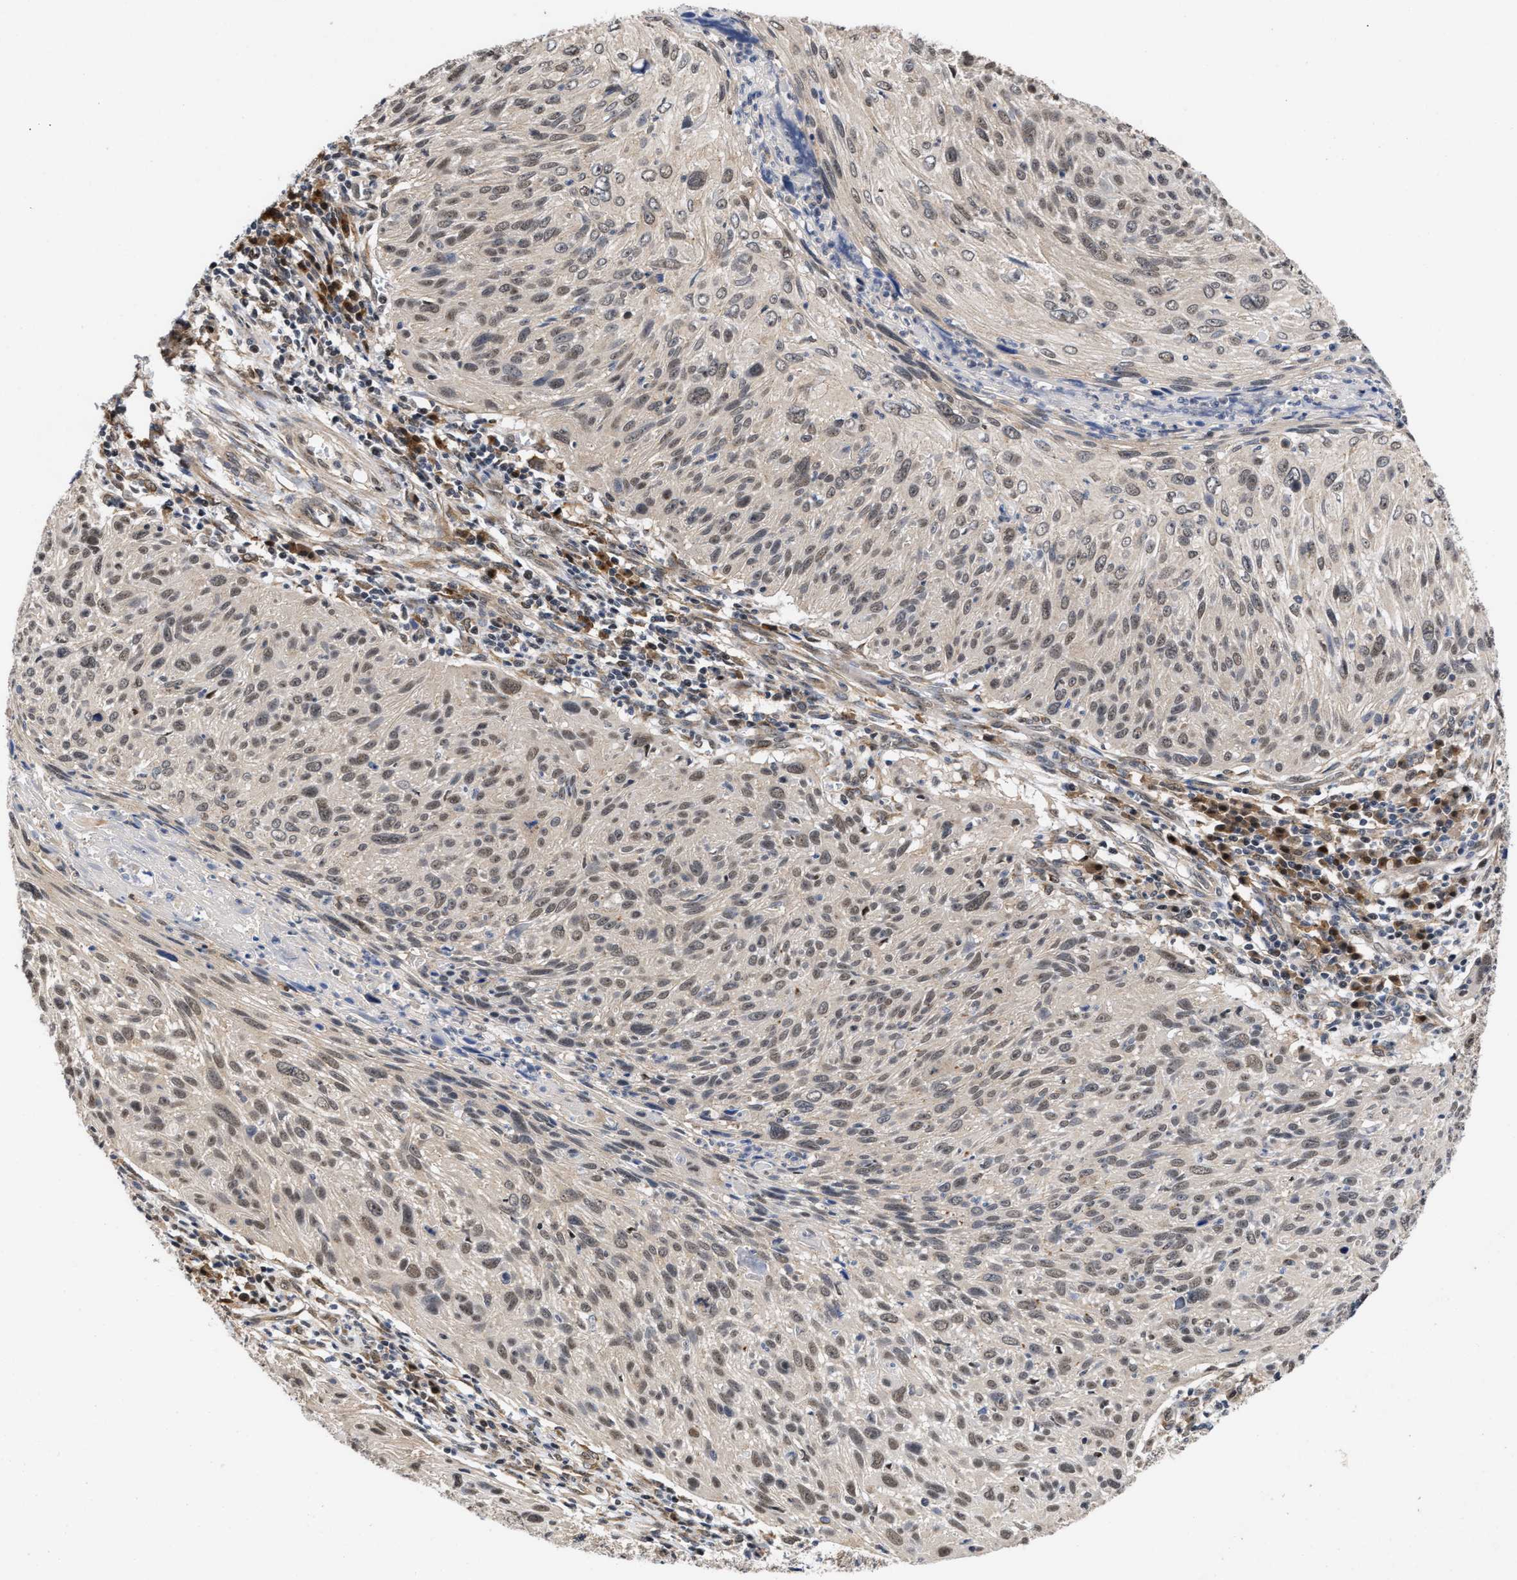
{"staining": {"intensity": "negative", "quantity": "none", "location": "none"}, "tissue": "cervical cancer", "cell_type": "Tumor cells", "image_type": "cancer", "snomed": [{"axis": "morphology", "description": "Squamous cell carcinoma, NOS"}, {"axis": "topography", "description": "Cervix"}], "caption": "Tumor cells are negative for brown protein staining in cervical cancer.", "gene": "CLIP2", "patient": {"sex": "female", "age": 51}}